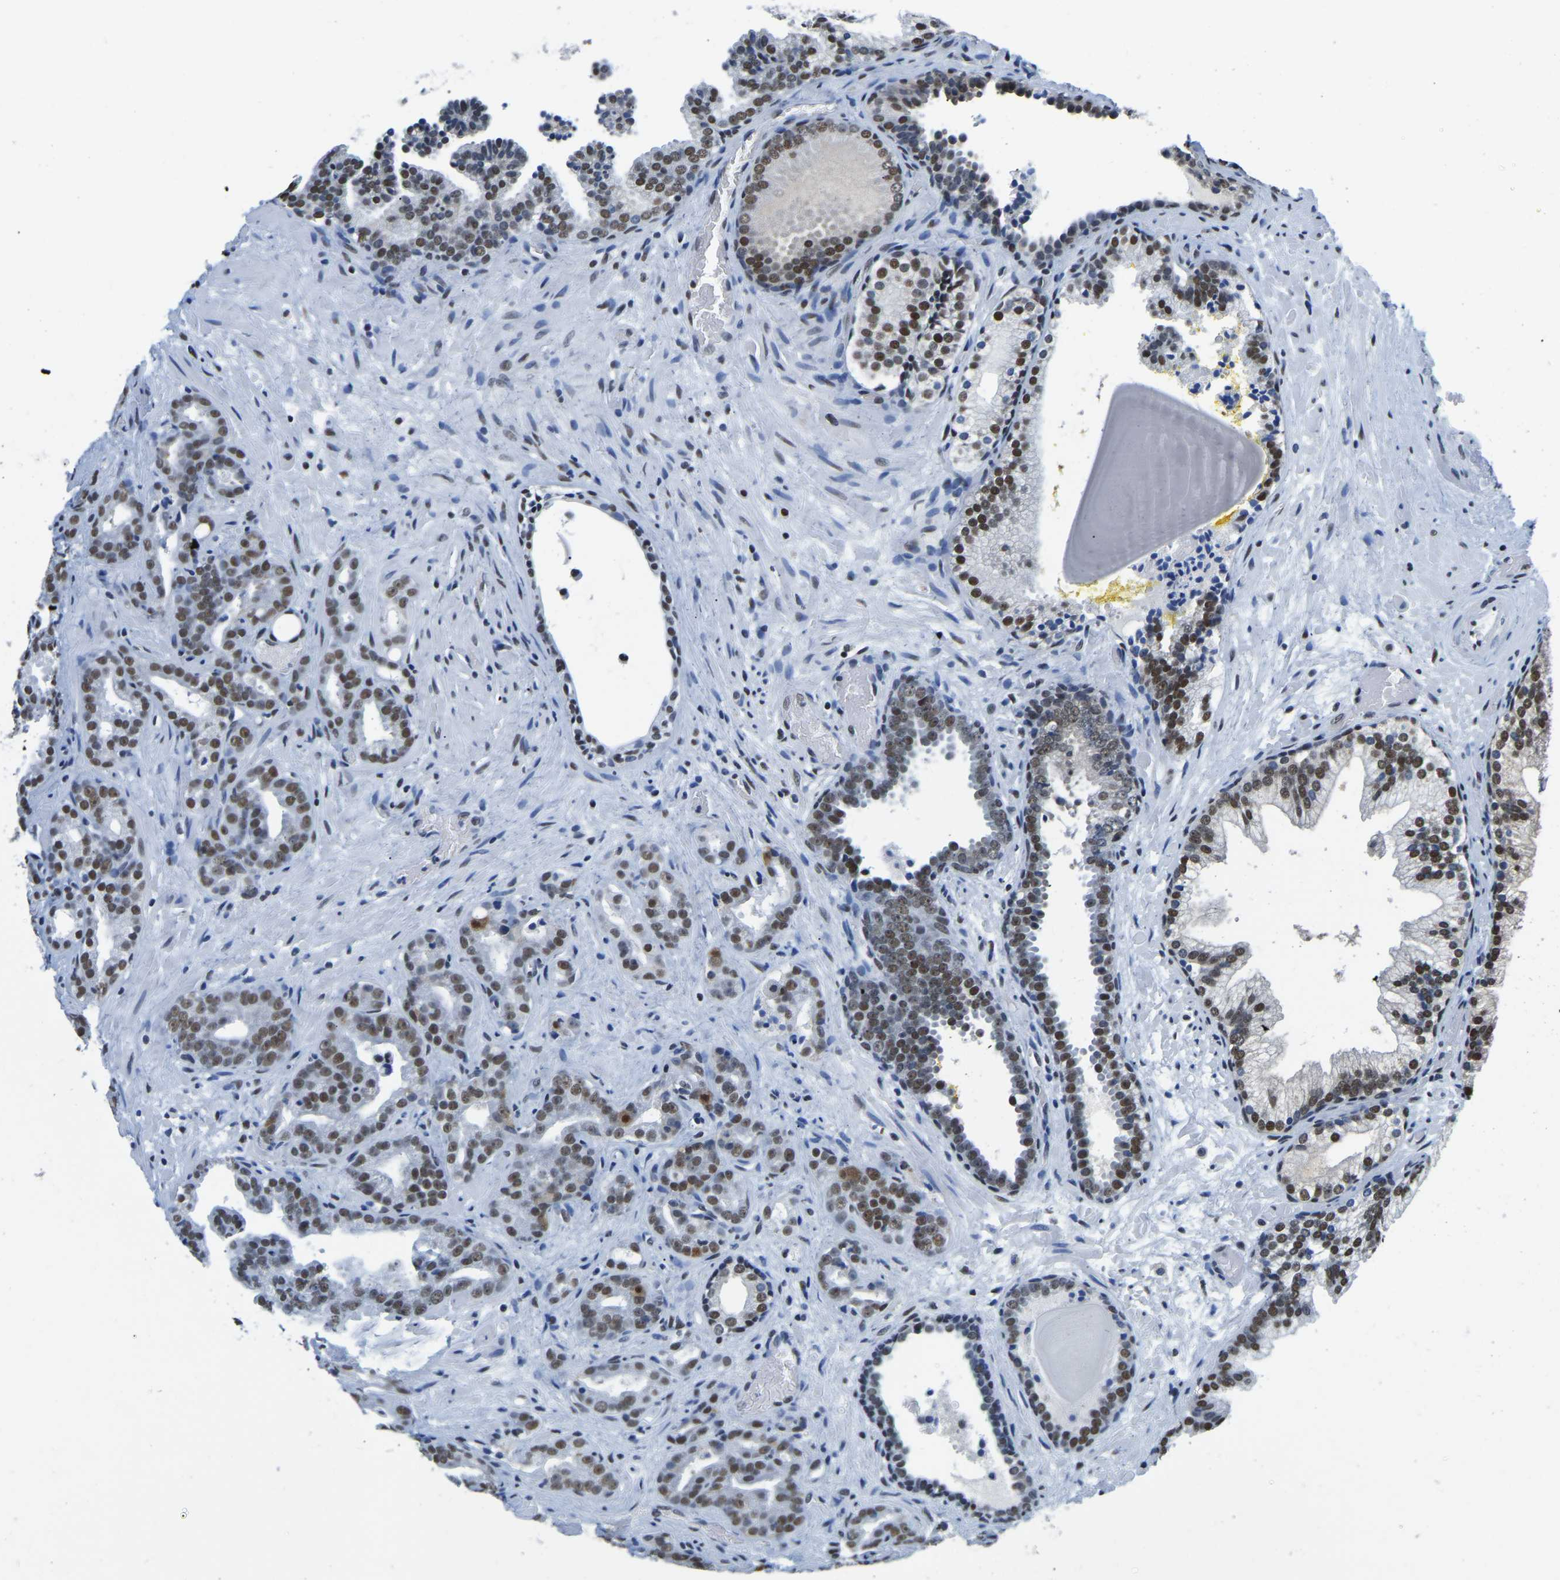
{"staining": {"intensity": "moderate", "quantity": ">75%", "location": "nuclear"}, "tissue": "prostate cancer", "cell_type": "Tumor cells", "image_type": "cancer", "snomed": [{"axis": "morphology", "description": "Adenocarcinoma, Low grade"}, {"axis": "topography", "description": "Prostate"}], "caption": "Prostate cancer stained with immunohistochemistry (IHC) reveals moderate nuclear expression in approximately >75% of tumor cells.", "gene": "UBA1", "patient": {"sex": "male", "age": 63}}